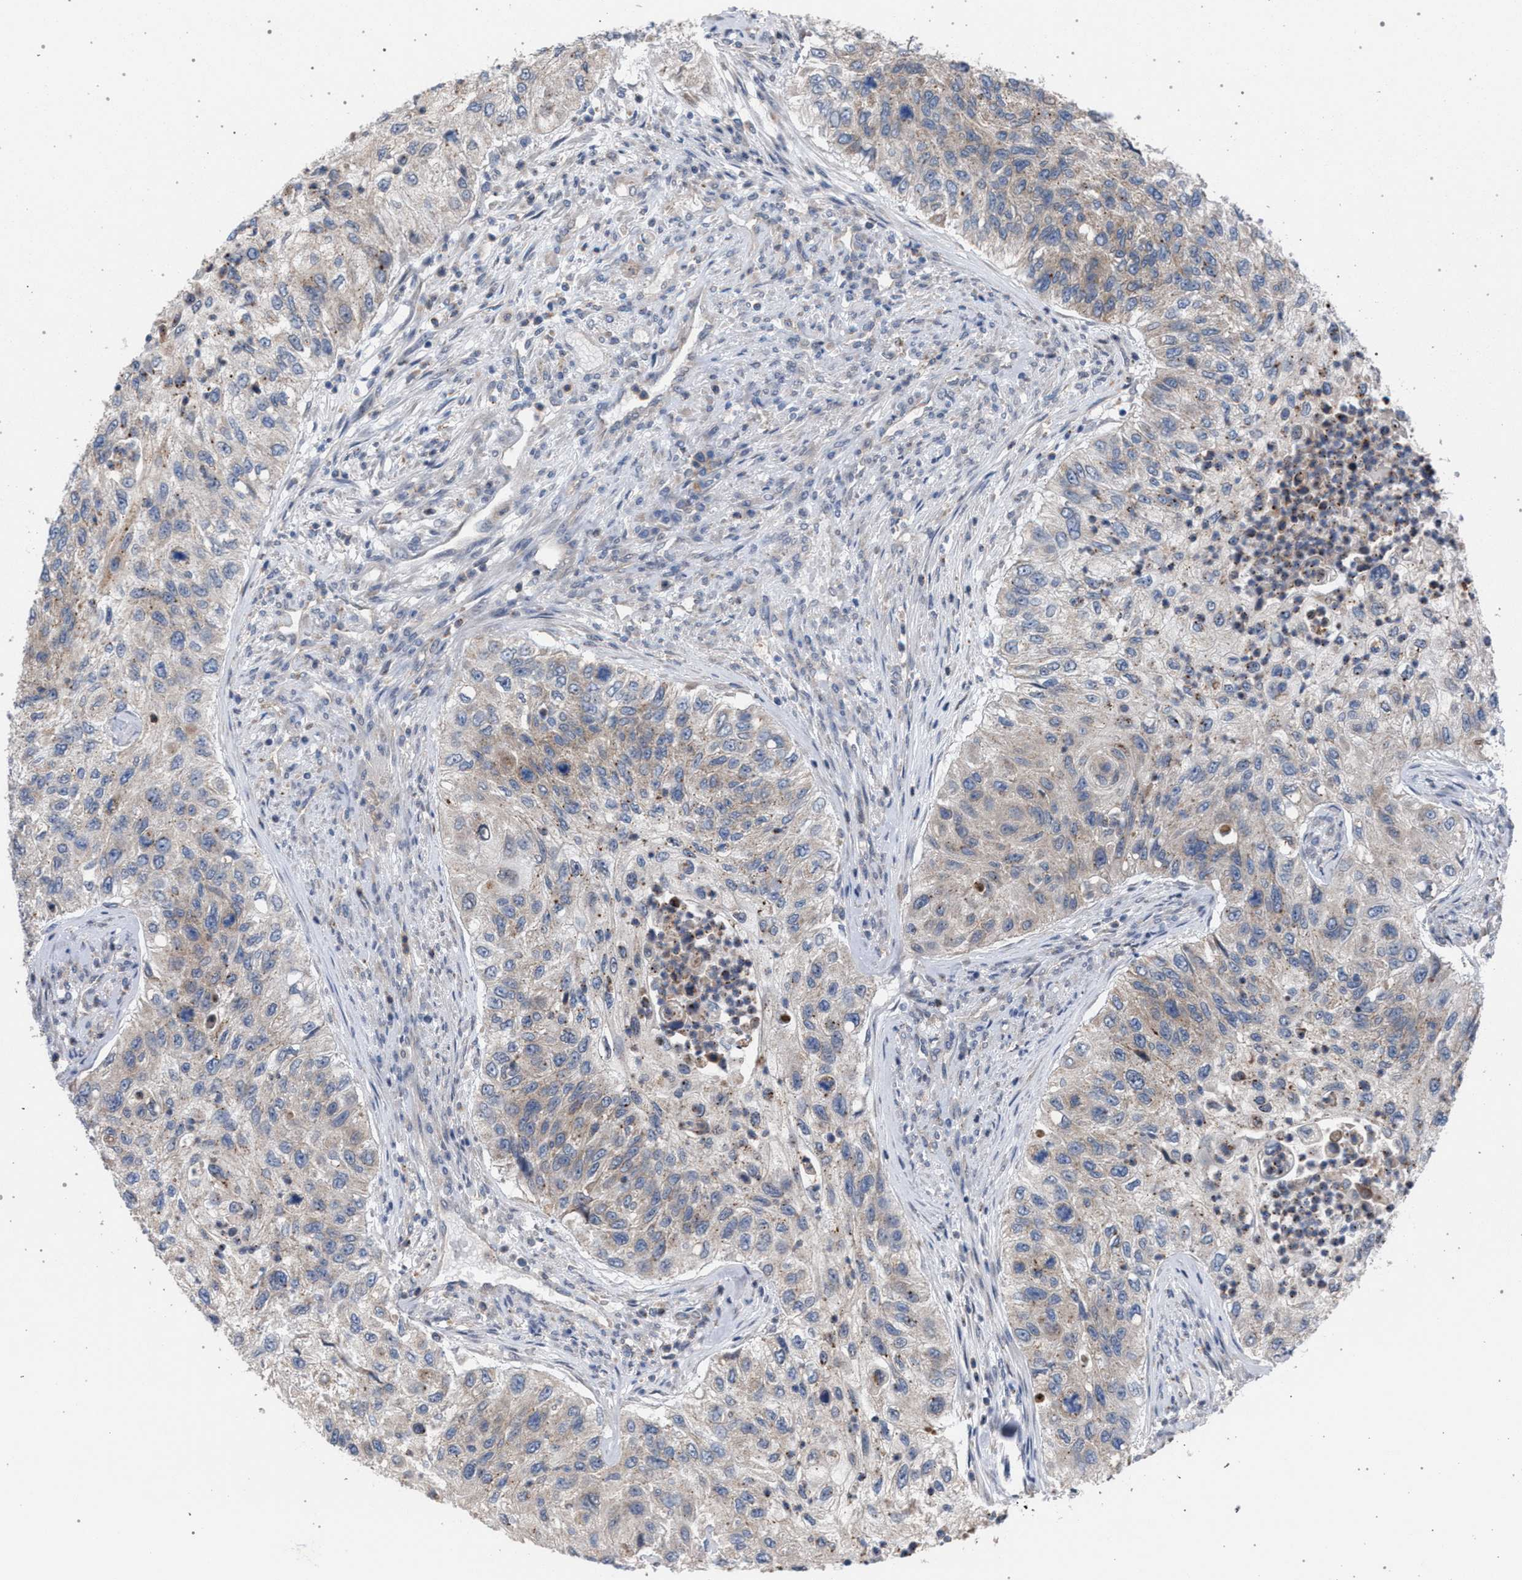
{"staining": {"intensity": "weak", "quantity": ">75%", "location": "cytoplasmic/membranous"}, "tissue": "urothelial cancer", "cell_type": "Tumor cells", "image_type": "cancer", "snomed": [{"axis": "morphology", "description": "Urothelial carcinoma, High grade"}, {"axis": "topography", "description": "Urinary bladder"}], "caption": "About >75% of tumor cells in urothelial cancer reveal weak cytoplasmic/membranous protein positivity as visualized by brown immunohistochemical staining.", "gene": "ARPC5L", "patient": {"sex": "female", "age": 60}}